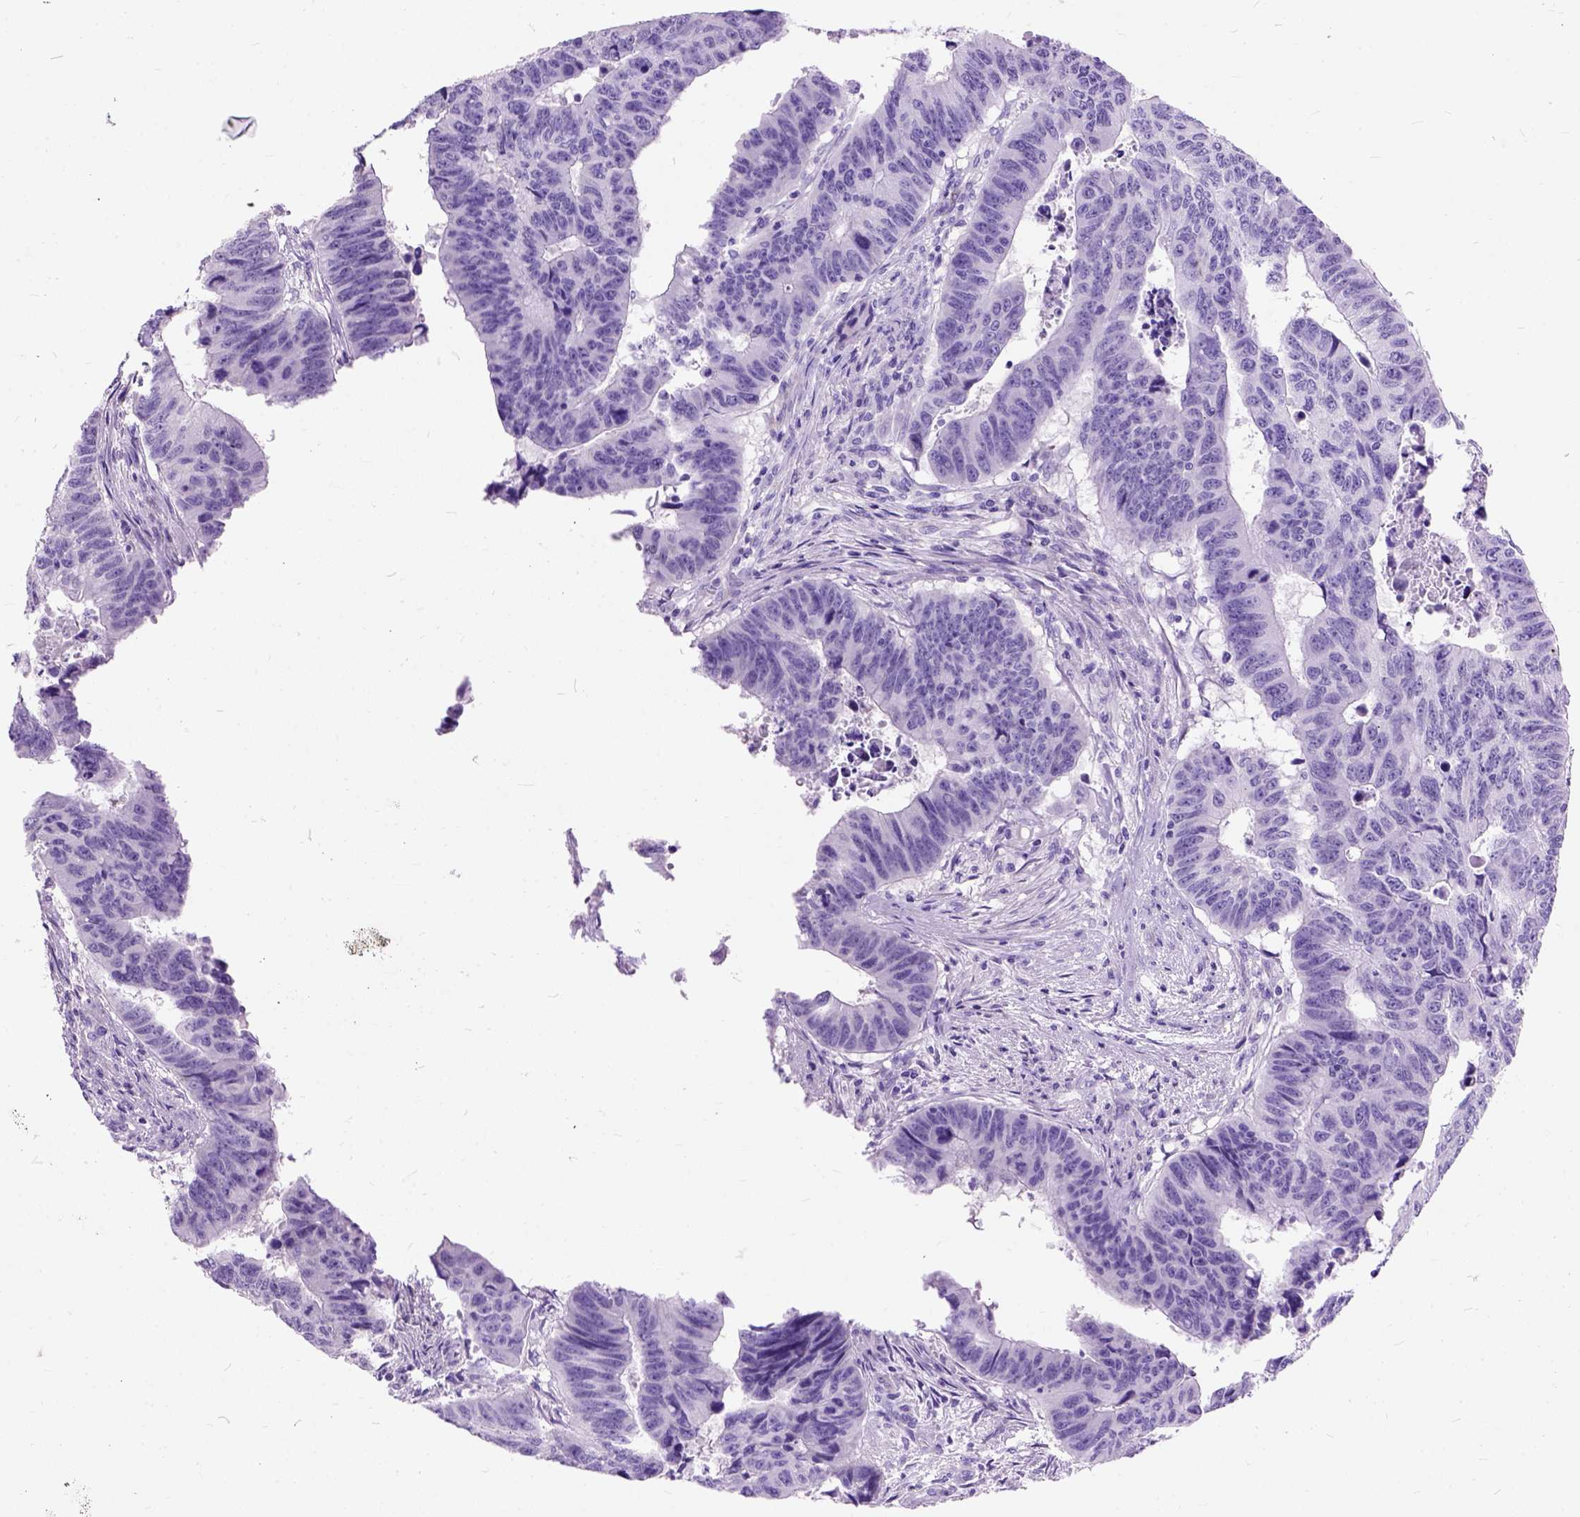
{"staining": {"intensity": "negative", "quantity": "none", "location": "none"}, "tissue": "colorectal cancer", "cell_type": "Tumor cells", "image_type": "cancer", "snomed": [{"axis": "morphology", "description": "Adenocarcinoma, NOS"}, {"axis": "topography", "description": "Rectum"}], "caption": "Colorectal cancer (adenocarcinoma) stained for a protein using immunohistochemistry (IHC) demonstrates no expression tumor cells.", "gene": "MAPT", "patient": {"sex": "female", "age": 85}}